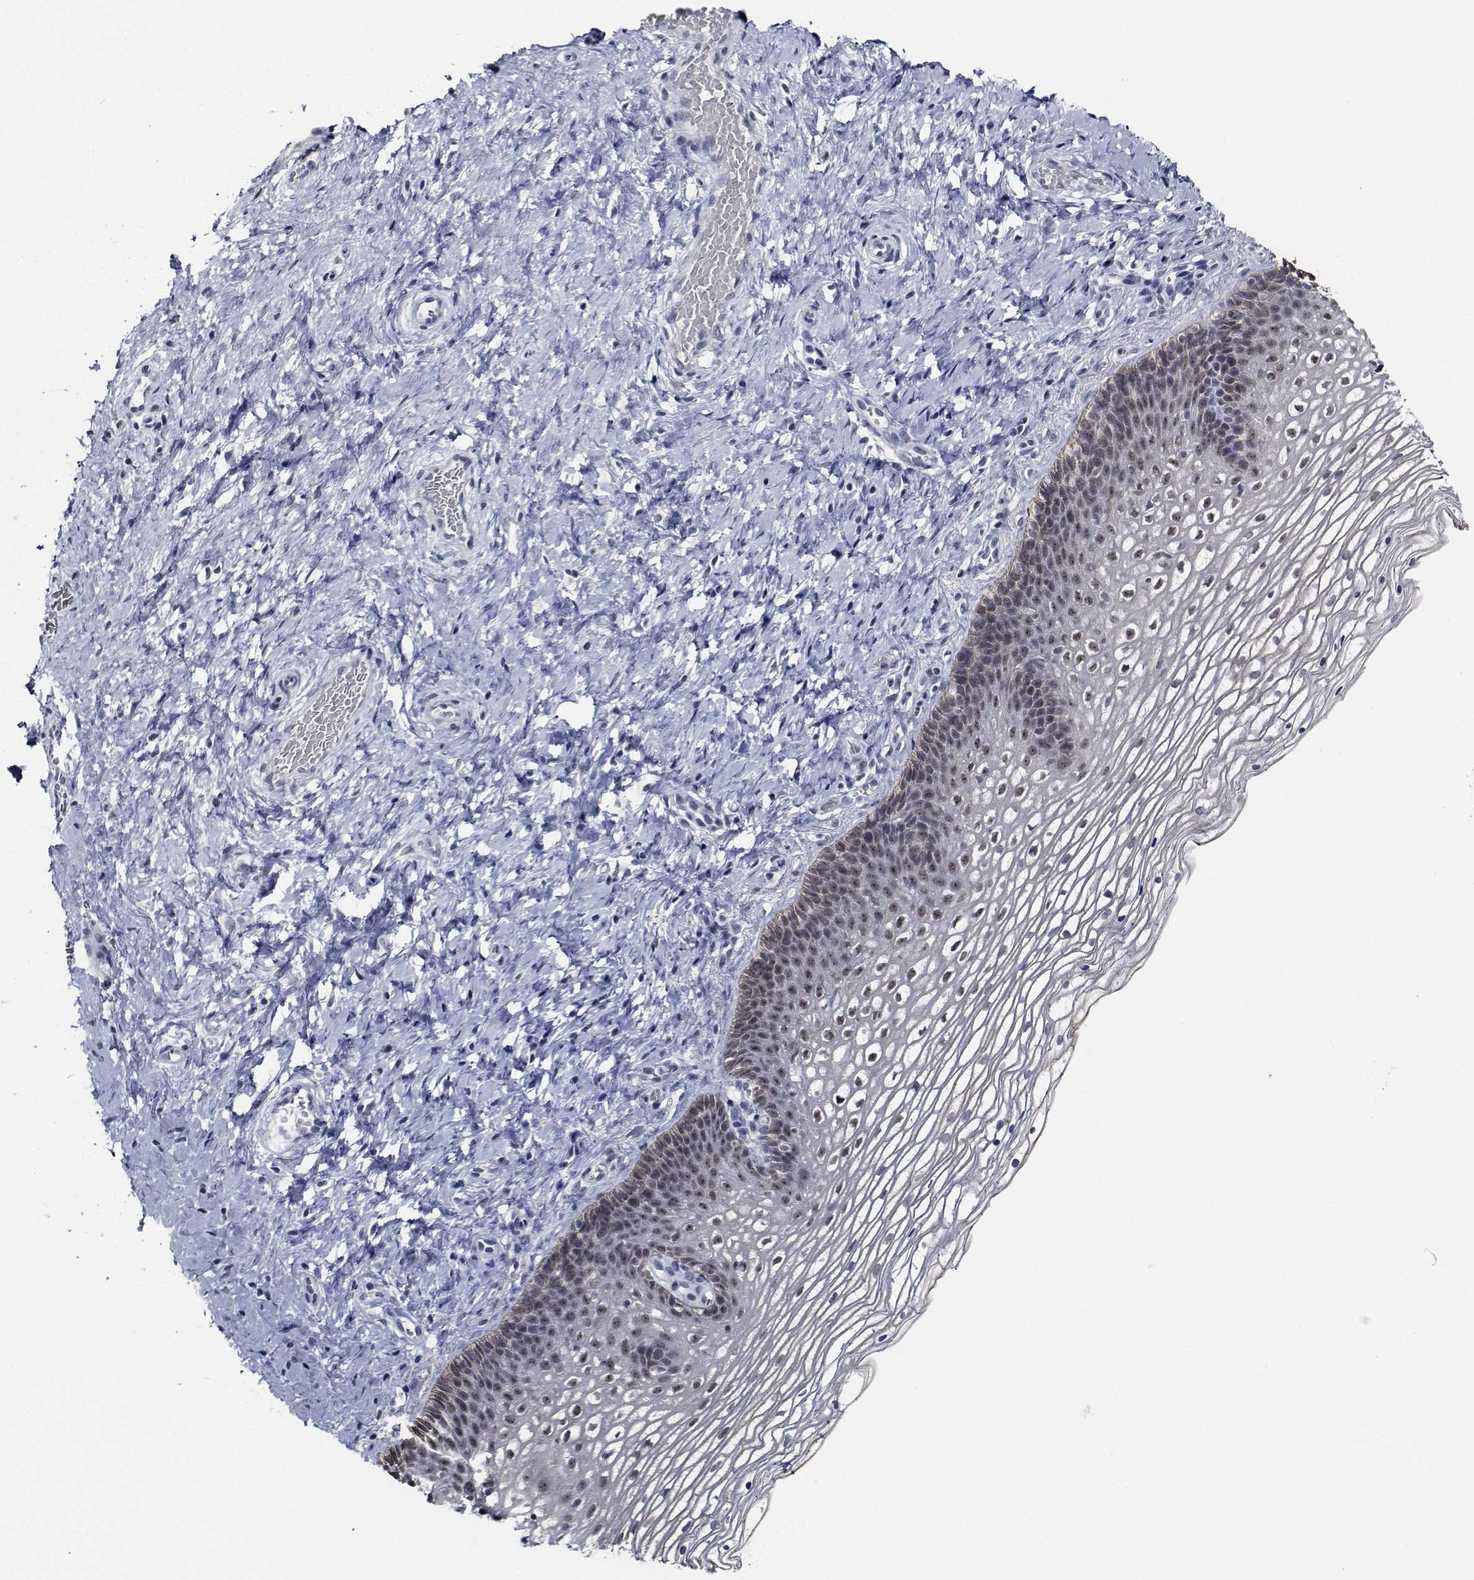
{"staining": {"intensity": "negative", "quantity": "none", "location": "none"}, "tissue": "cervix", "cell_type": "Glandular cells", "image_type": "normal", "snomed": [{"axis": "morphology", "description": "Normal tissue, NOS"}, {"axis": "topography", "description": "Cervix"}], "caption": "Immunohistochemical staining of normal cervix displays no significant expression in glandular cells. The staining was performed using DAB (3,3'-diaminobenzidine) to visualize the protein expression in brown, while the nuclei were stained in blue with hematoxylin (Magnification: 20x).", "gene": "NVL", "patient": {"sex": "female", "age": 34}}